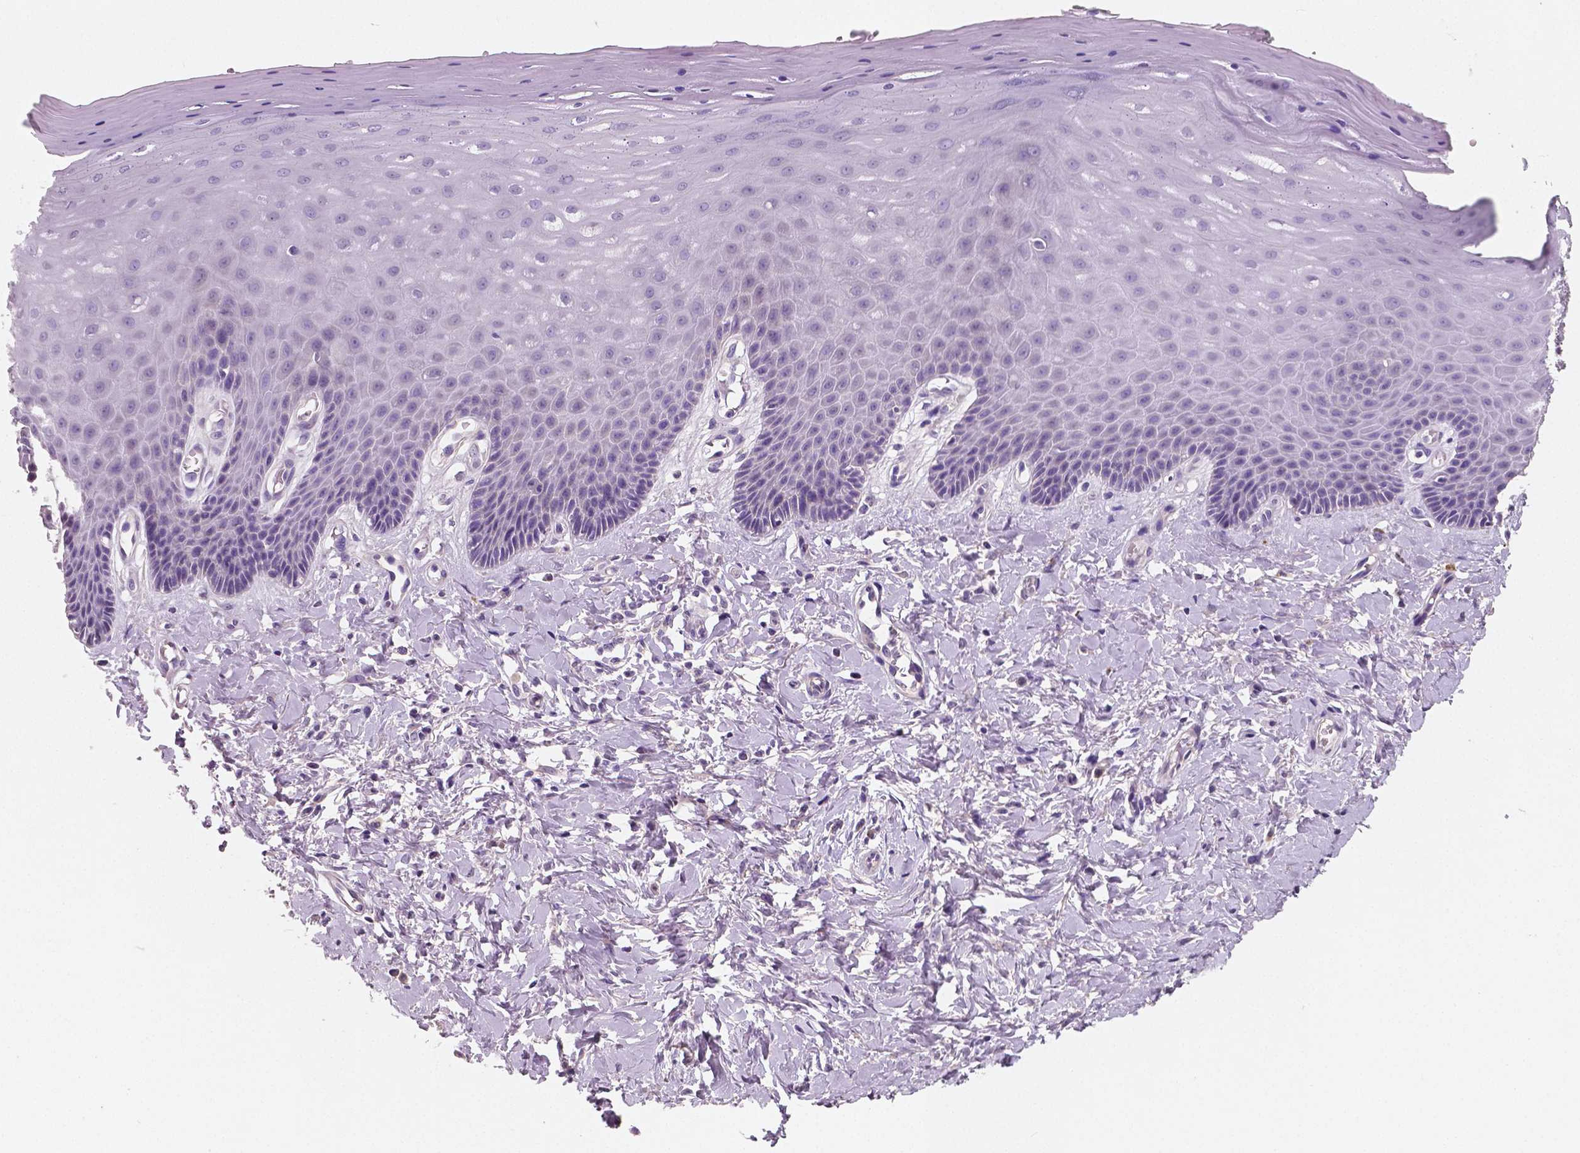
{"staining": {"intensity": "weak", "quantity": "25%-75%", "location": "cytoplasmic/membranous"}, "tissue": "vagina", "cell_type": "Squamous epithelial cells", "image_type": "normal", "snomed": [{"axis": "morphology", "description": "Normal tissue, NOS"}, {"axis": "topography", "description": "Vagina"}], "caption": "Vagina stained with DAB (3,3'-diaminobenzidine) immunohistochemistry (IHC) displays low levels of weak cytoplasmic/membranous expression in about 25%-75% of squamous epithelial cells.", "gene": "LSM14B", "patient": {"sex": "female", "age": 83}}